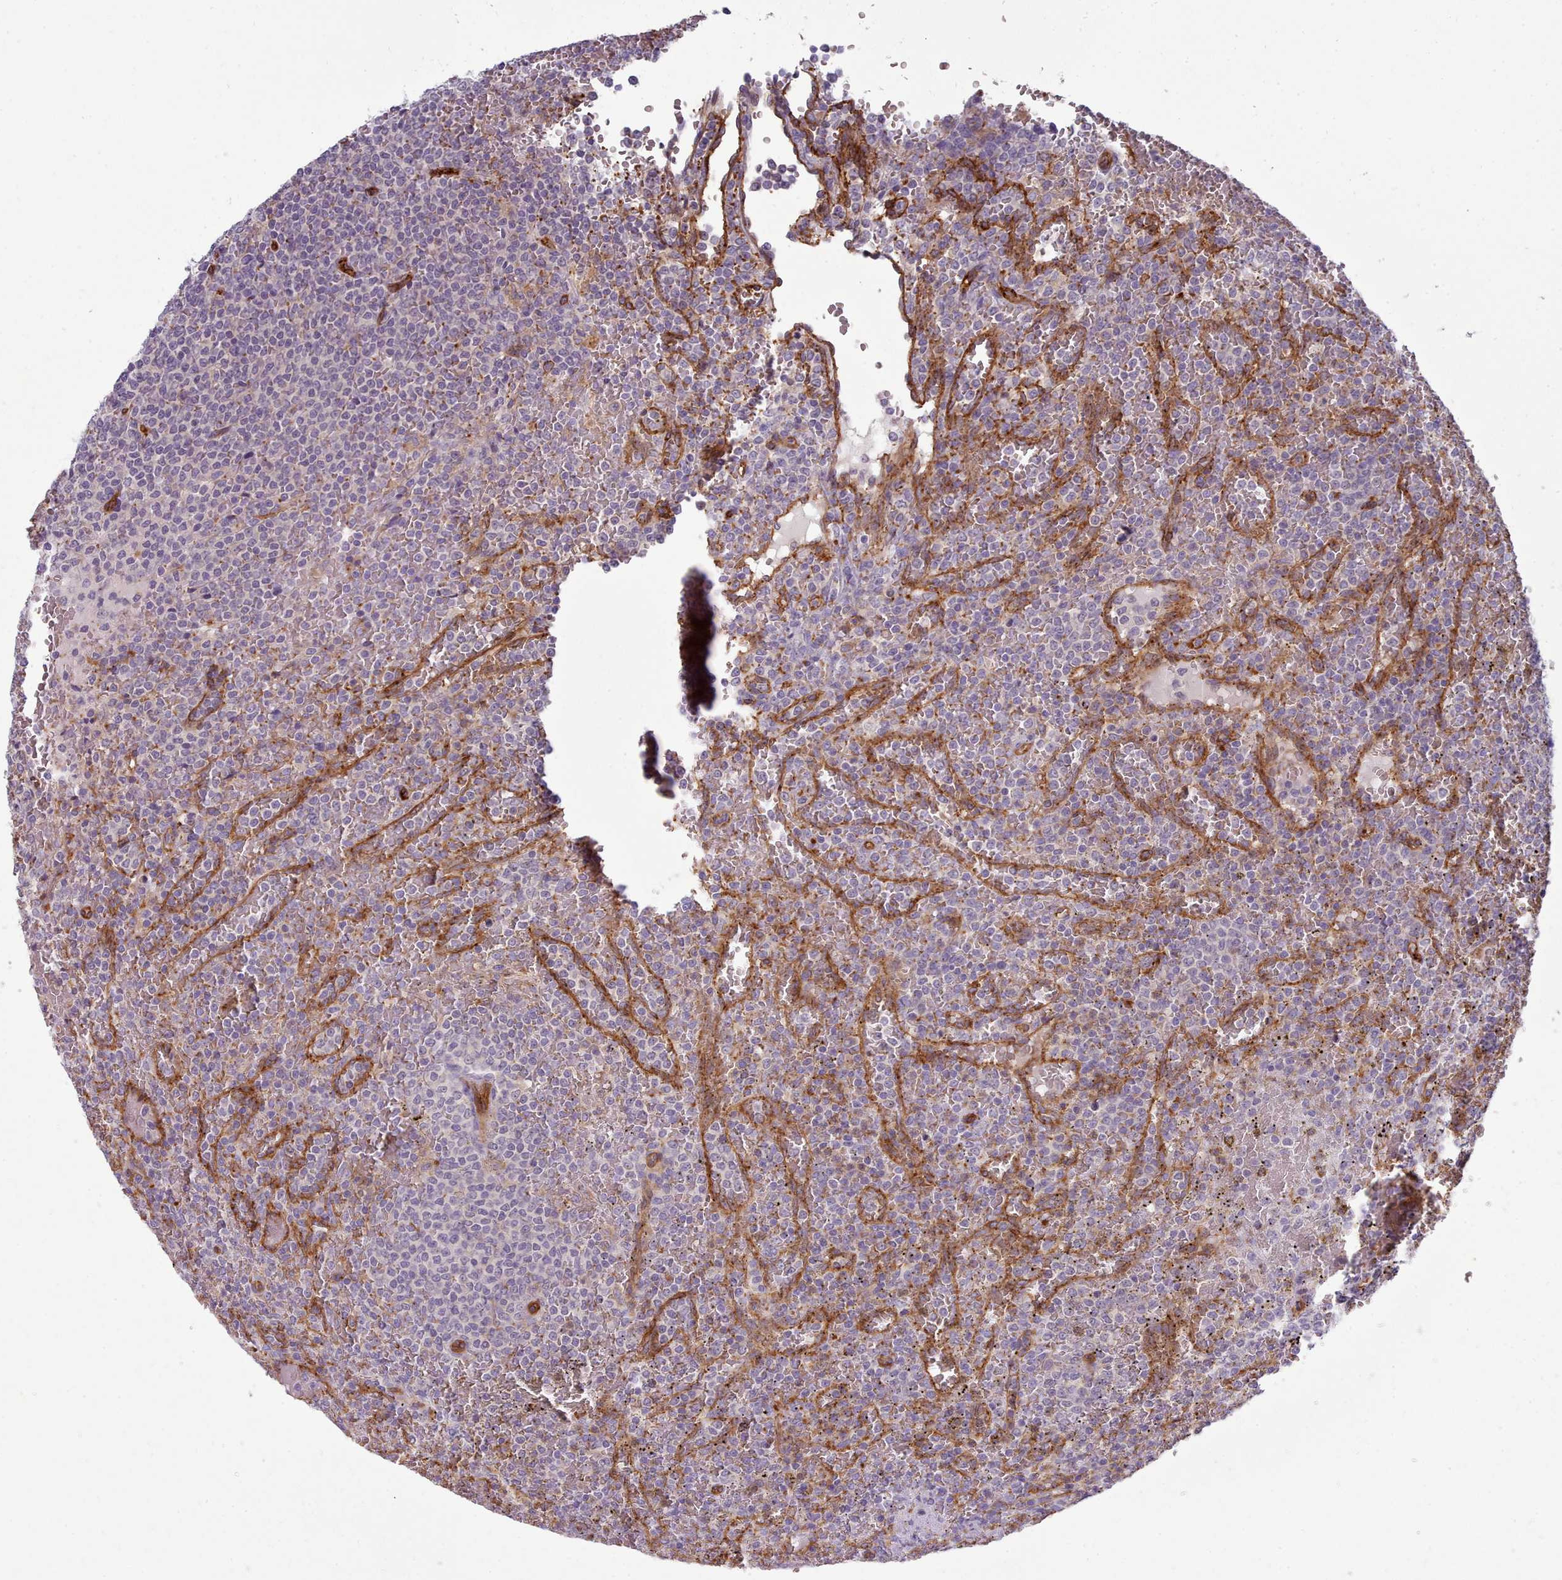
{"staining": {"intensity": "negative", "quantity": "none", "location": "none"}, "tissue": "lymphoma", "cell_type": "Tumor cells", "image_type": "cancer", "snomed": [{"axis": "morphology", "description": "Malignant lymphoma, non-Hodgkin's type, Low grade"}, {"axis": "topography", "description": "Spleen"}], "caption": "The histopathology image displays no significant staining in tumor cells of low-grade malignant lymphoma, non-Hodgkin's type.", "gene": "CD300LF", "patient": {"sex": "male", "age": 60}}